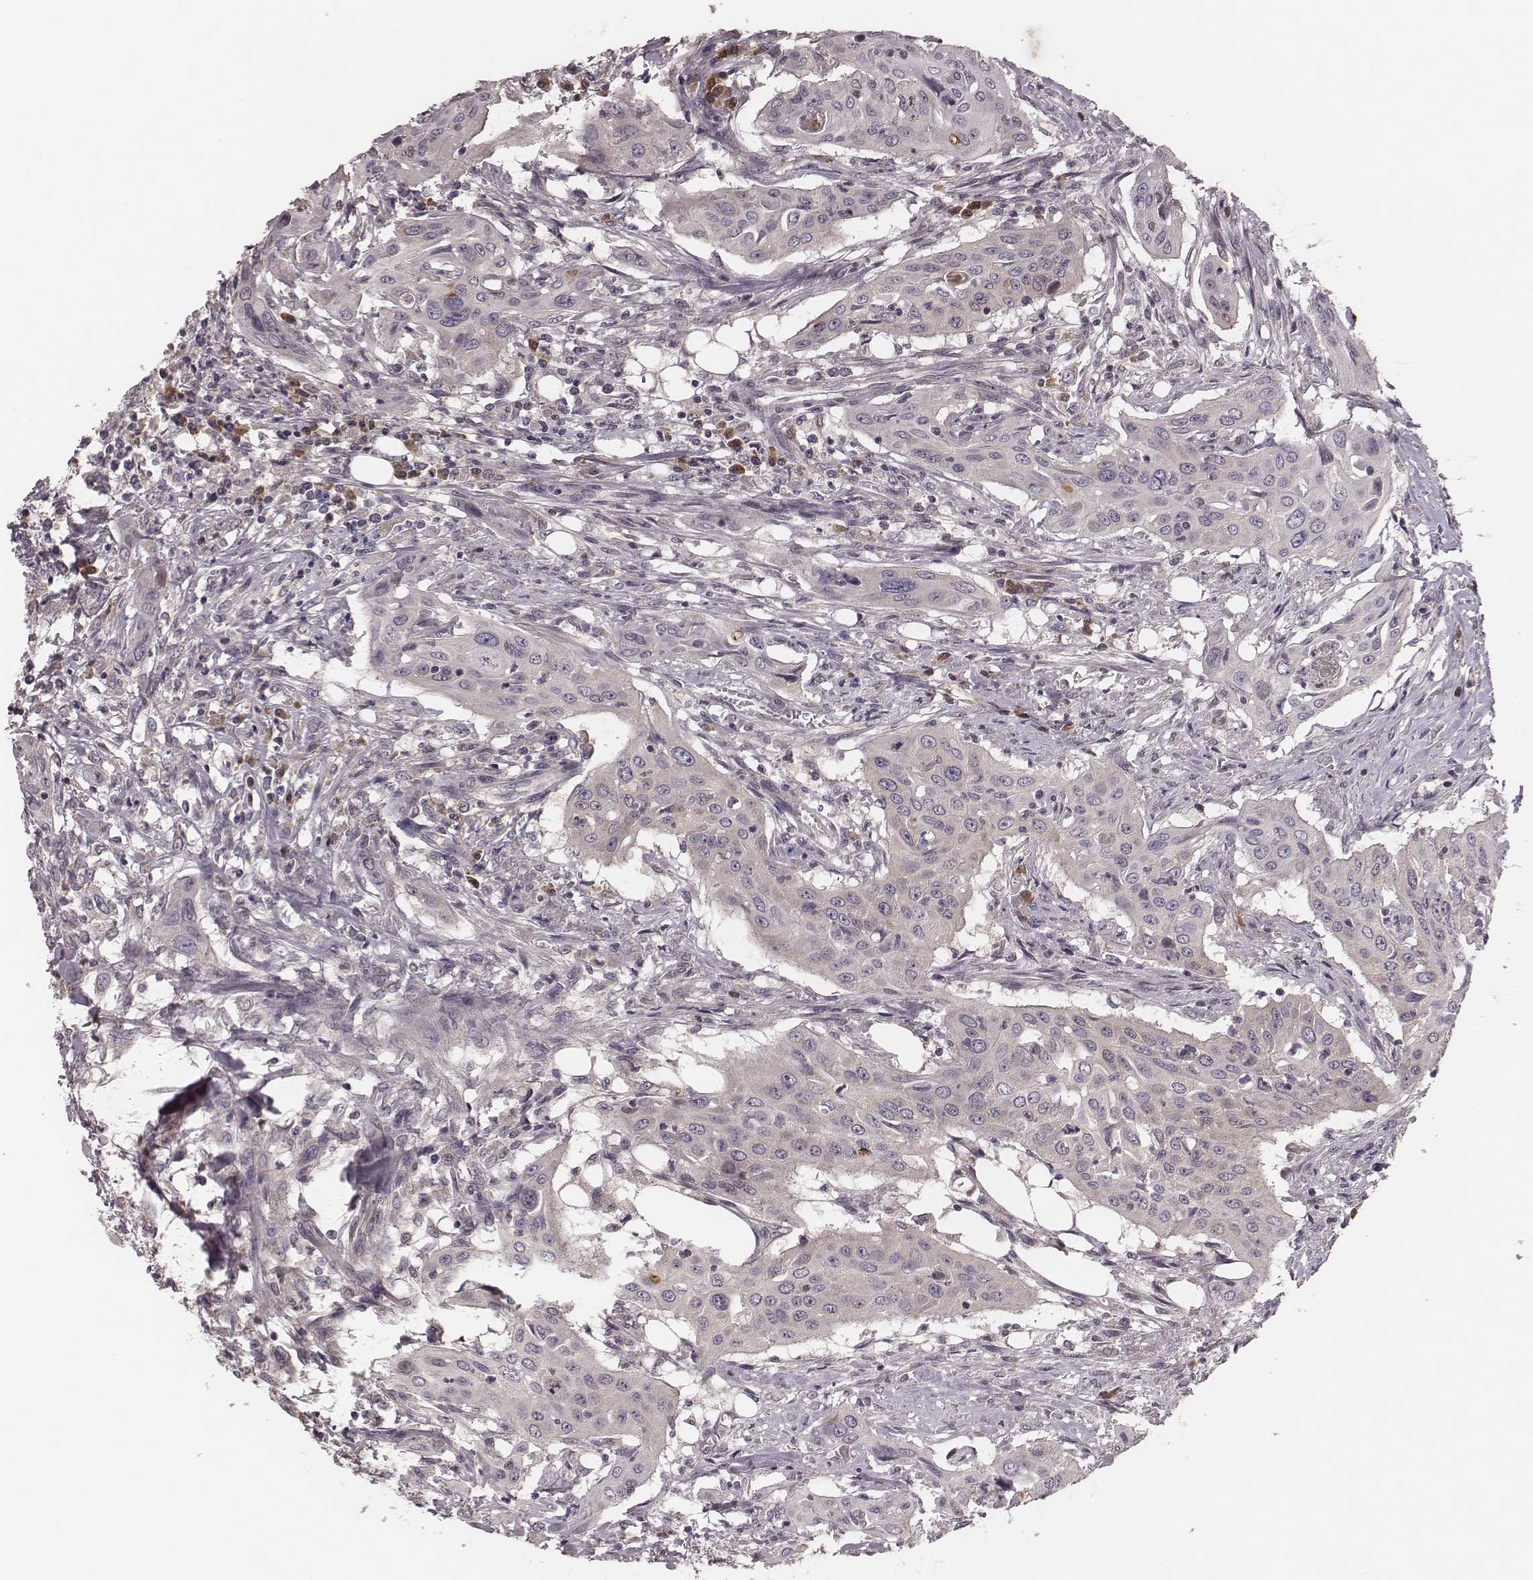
{"staining": {"intensity": "negative", "quantity": "none", "location": "none"}, "tissue": "urothelial cancer", "cell_type": "Tumor cells", "image_type": "cancer", "snomed": [{"axis": "morphology", "description": "Urothelial carcinoma, High grade"}, {"axis": "topography", "description": "Urinary bladder"}], "caption": "Immunohistochemical staining of high-grade urothelial carcinoma shows no significant expression in tumor cells.", "gene": "P2RX5", "patient": {"sex": "male", "age": 82}}